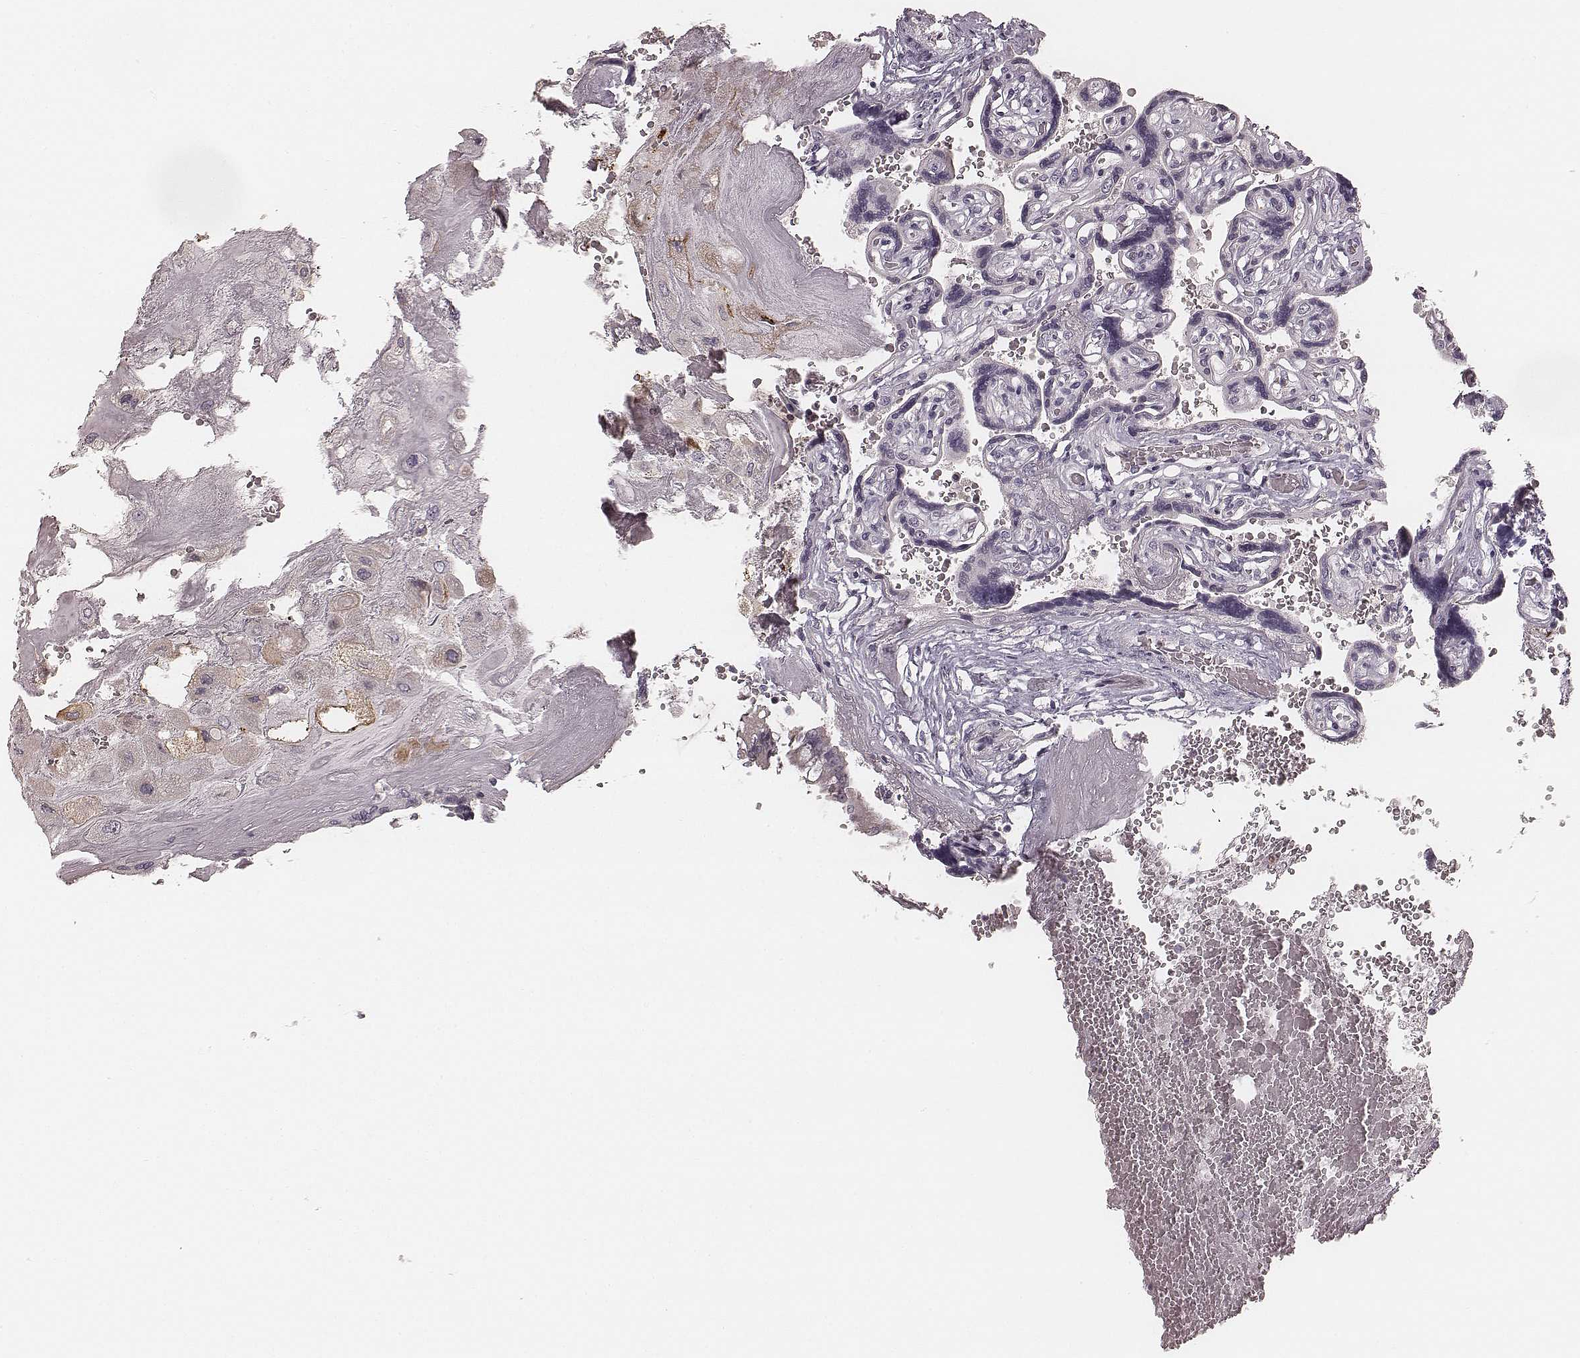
{"staining": {"intensity": "weak", "quantity": "<25%", "location": "cytoplasmic/membranous"}, "tissue": "placenta", "cell_type": "Decidual cells", "image_type": "normal", "snomed": [{"axis": "morphology", "description": "Normal tissue, NOS"}, {"axis": "topography", "description": "Placenta"}], "caption": "Immunohistochemistry (IHC) micrograph of benign human placenta stained for a protein (brown), which displays no expression in decidual cells.", "gene": "SMIM24", "patient": {"sex": "female", "age": 32}}